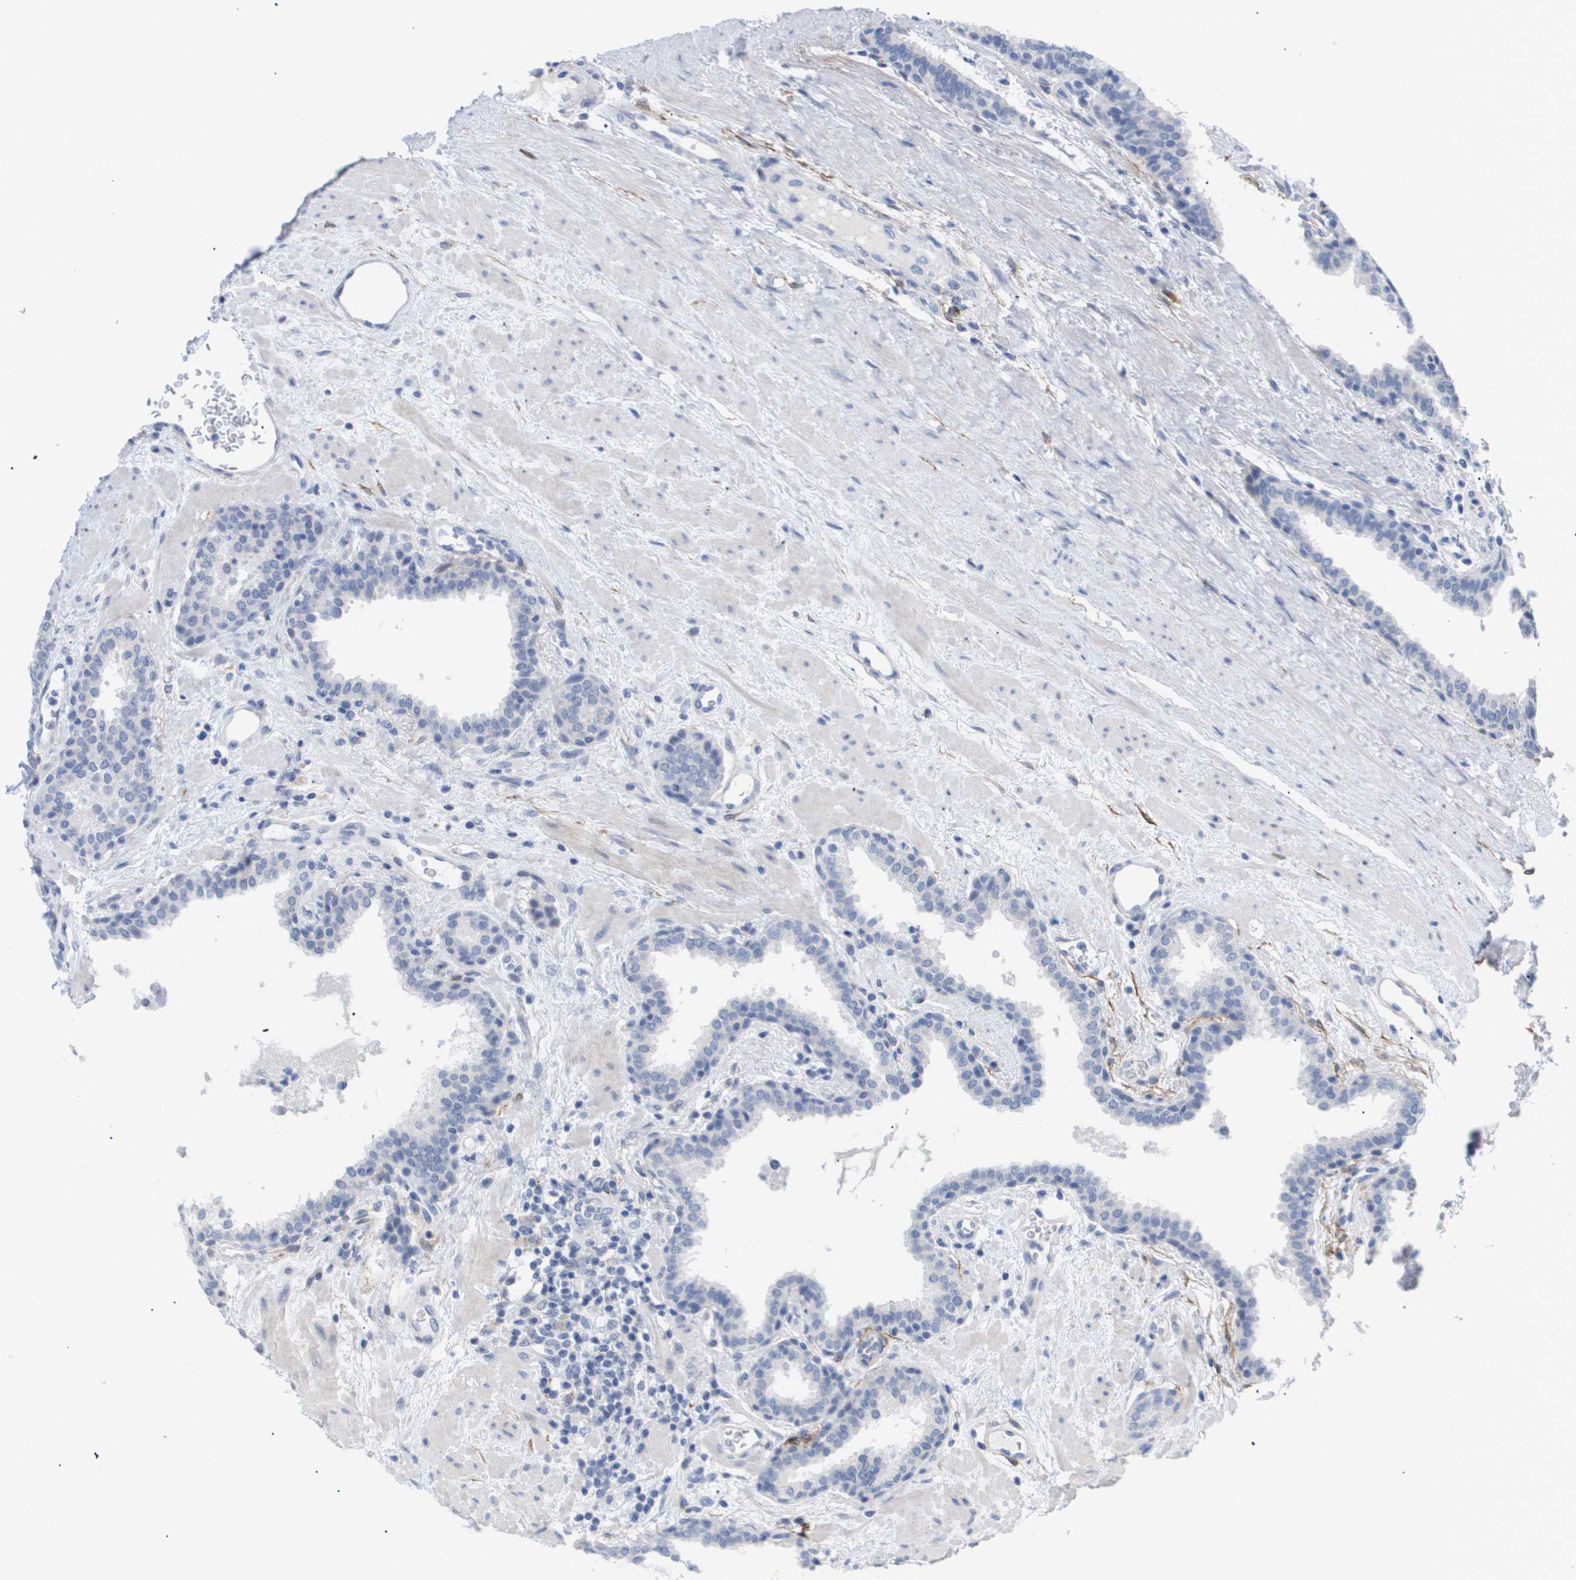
{"staining": {"intensity": "negative", "quantity": "none", "location": "none"}, "tissue": "prostate", "cell_type": "Glandular cells", "image_type": "normal", "snomed": [{"axis": "morphology", "description": "Normal tissue, NOS"}, {"axis": "topography", "description": "Prostate"}], "caption": "A high-resolution photomicrograph shows immunohistochemistry staining of normal prostate, which exhibits no significant expression in glandular cells. The staining is performed using DAB (3,3'-diaminobenzidine) brown chromogen with nuclei counter-stained in using hematoxylin.", "gene": "CAV3", "patient": {"sex": "male", "age": 51}}